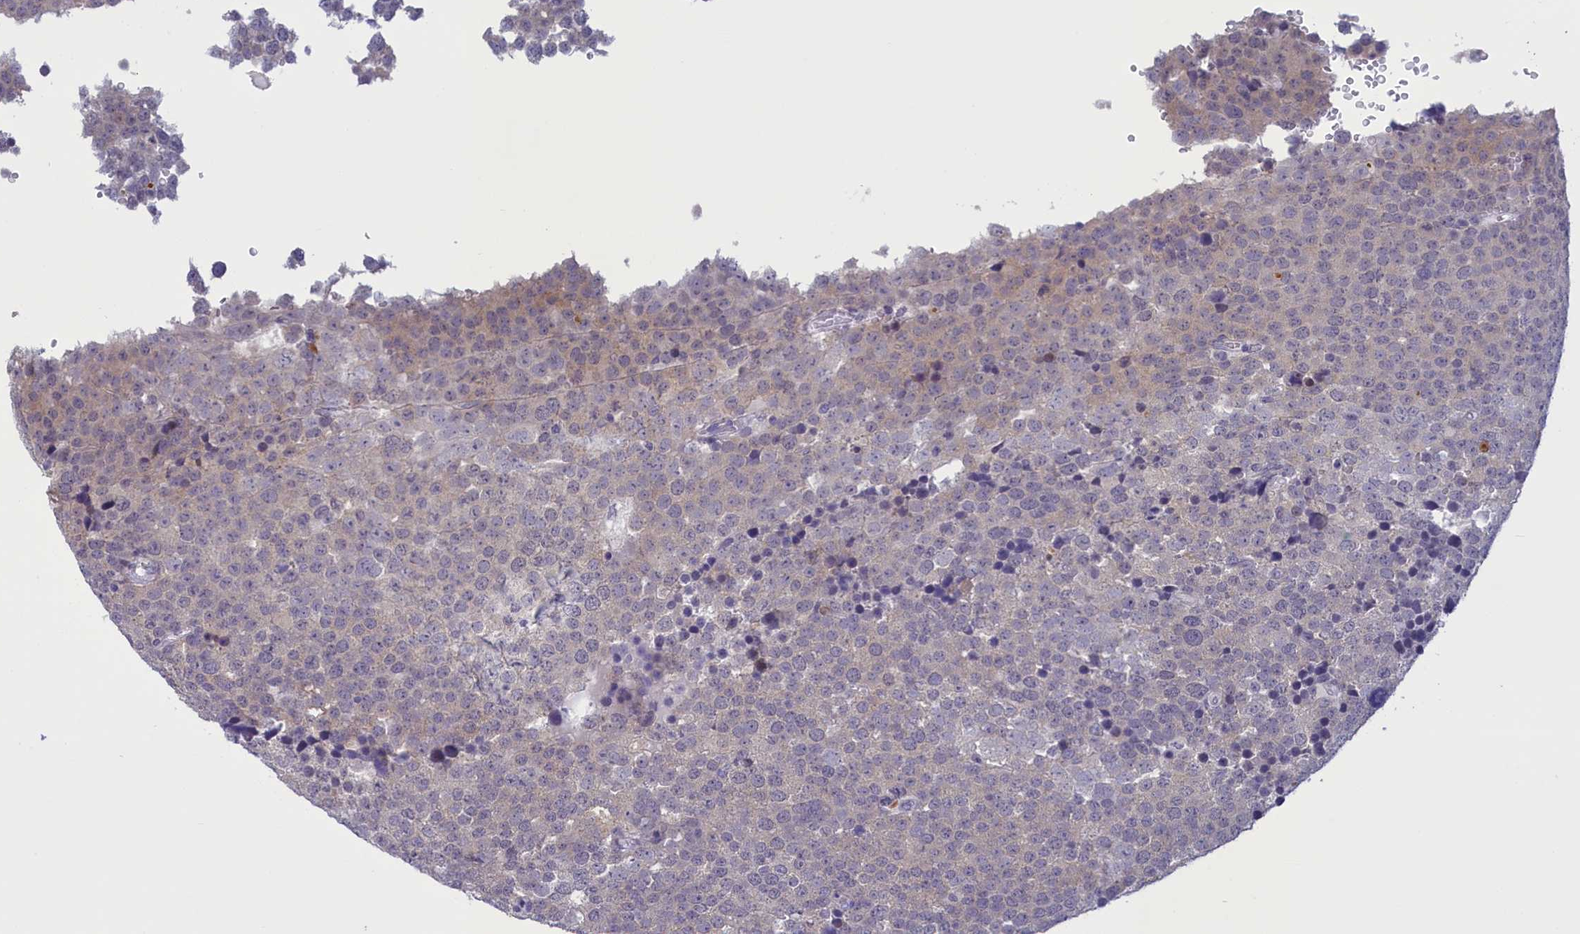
{"staining": {"intensity": "weak", "quantity": "<25%", "location": "cytoplasmic/membranous"}, "tissue": "testis cancer", "cell_type": "Tumor cells", "image_type": "cancer", "snomed": [{"axis": "morphology", "description": "Seminoma, NOS"}, {"axis": "topography", "description": "Testis"}], "caption": "Tumor cells are negative for brown protein staining in testis cancer (seminoma).", "gene": "ELOA2", "patient": {"sex": "male", "age": 71}}